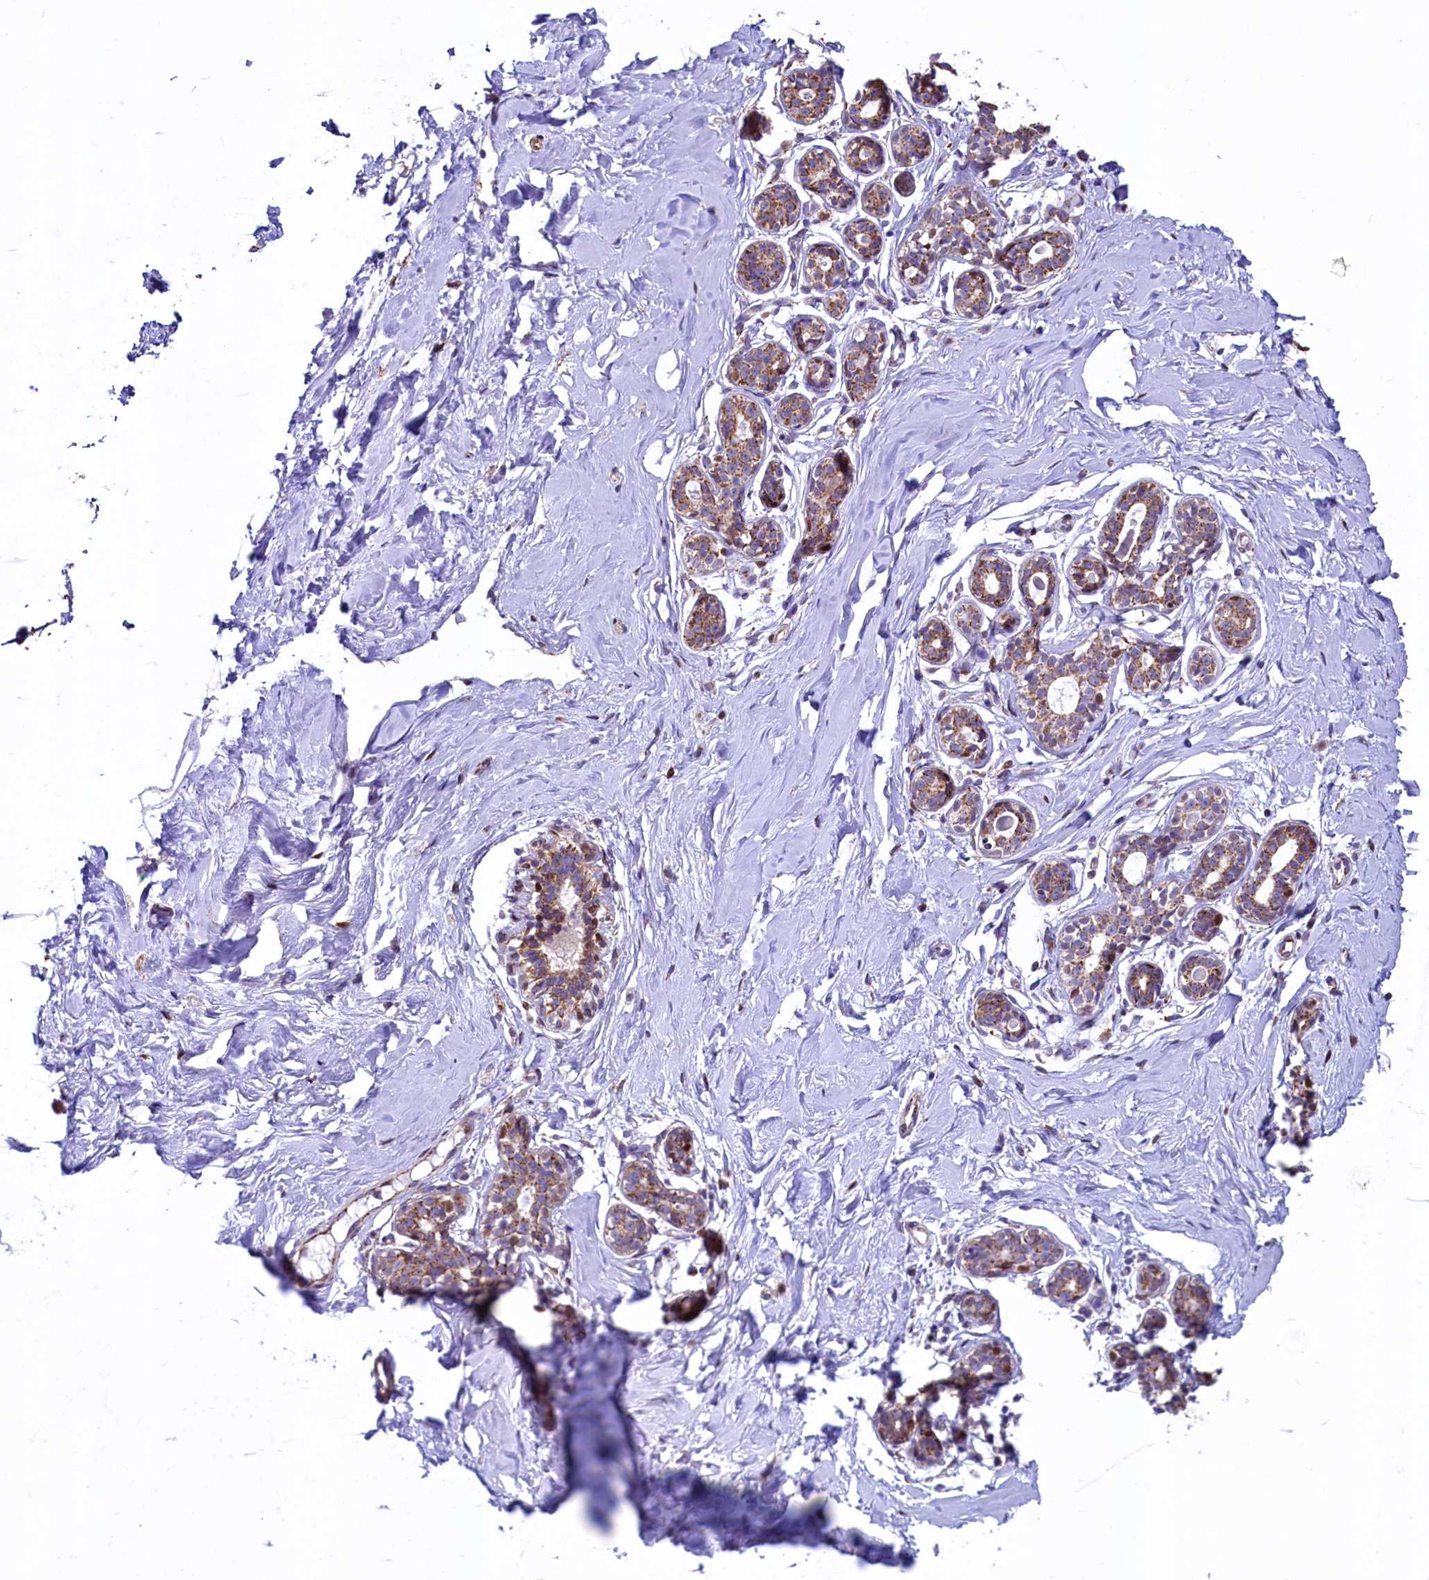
{"staining": {"intensity": "weak", "quantity": "<25%", "location": "cytoplasmic/membranous"}, "tissue": "breast", "cell_type": "Adipocytes", "image_type": "normal", "snomed": [{"axis": "morphology", "description": "Normal tissue, NOS"}, {"axis": "morphology", "description": "Adenoma, NOS"}, {"axis": "topography", "description": "Breast"}], "caption": "Protein analysis of normal breast reveals no significant staining in adipocytes. (Stains: DAB immunohistochemistry (IHC) with hematoxylin counter stain, Microscopy: brightfield microscopy at high magnification).", "gene": "VWCE", "patient": {"sex": "female", "age": 23}}